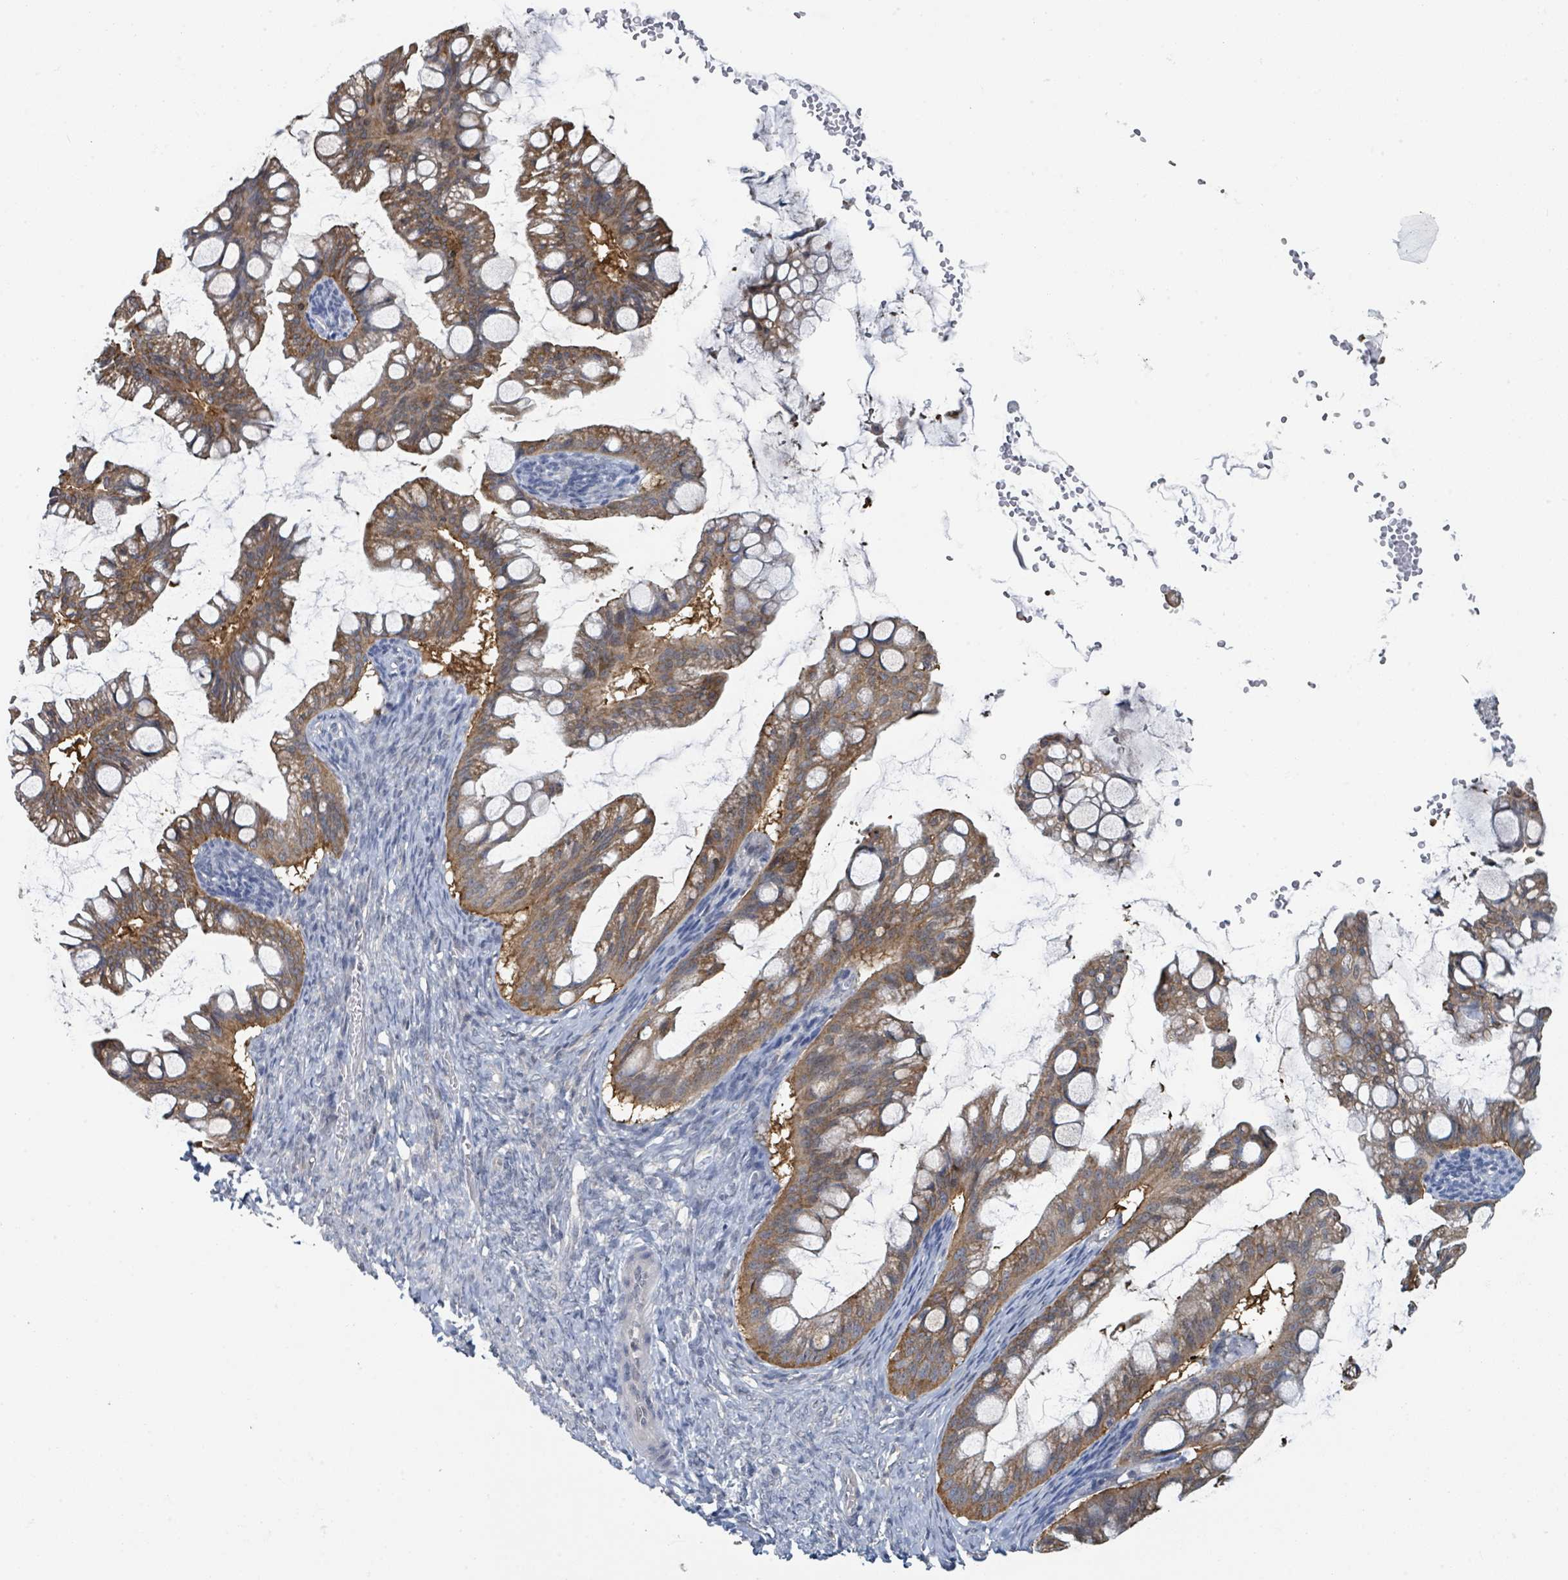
{"staining": {"intensity": "moderate", "quantity": "25%-75%", "location": "cytoplasmic/membranous"}, "tissue": "ovarian cancer", "cell_type": "Tumor cells", "image_type": "cancer", "snomed": [{"axis": "morphology", "description": "Cystadenocarcinoma, mucinous, NOS"}, {"axis": "topography", "description": "Ovary"}], "caption": "A medium amount of moderate cytoplasmic/membranous expression is present in about 25%-75% of tumor cells in ovarian cancer (mucinous cystadenocarcinoma) tissue.", "gene": "ANKRD55", "patient": {"sex": "female", "age": 73}}